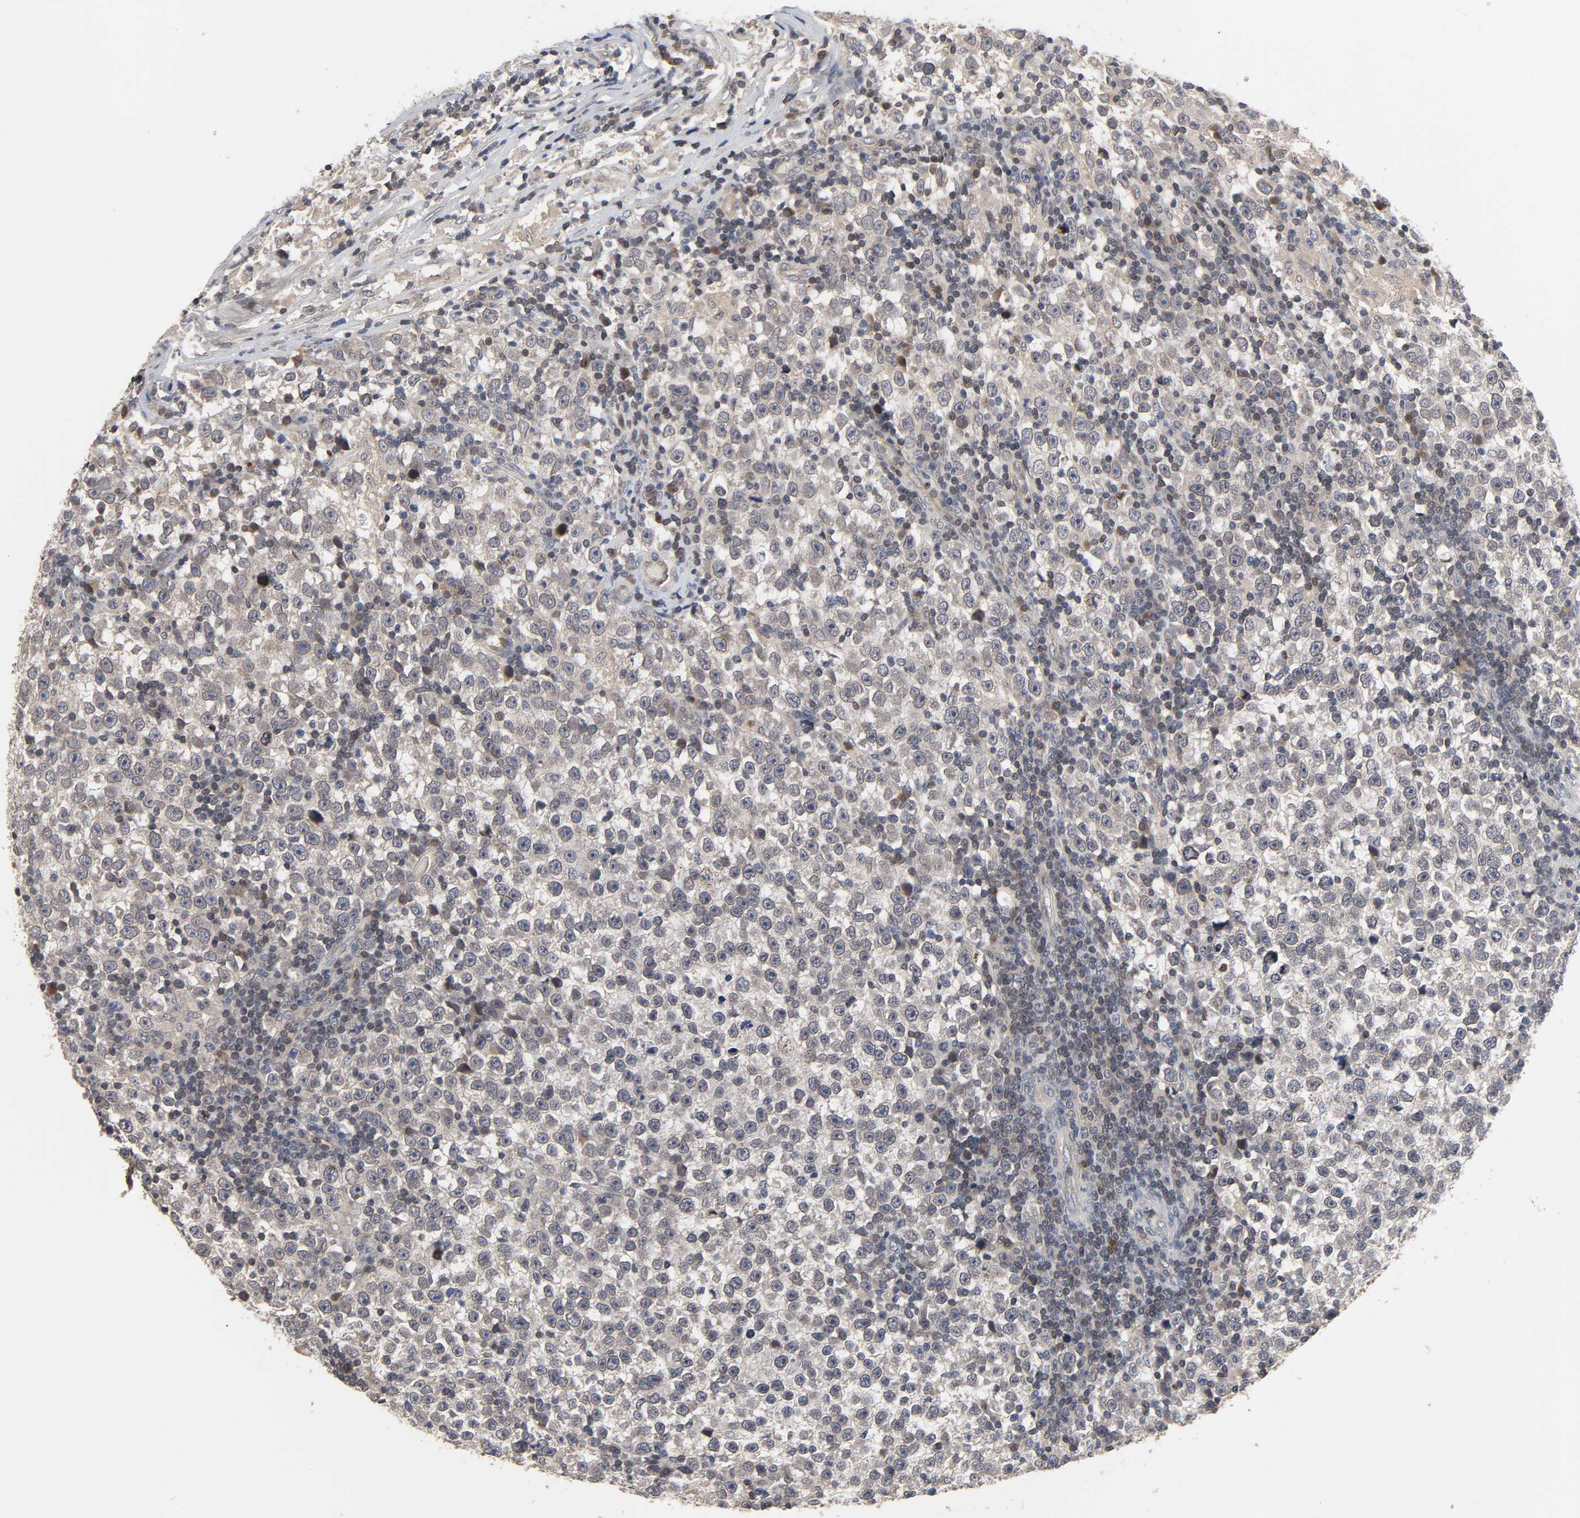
{"staining": {"intensity": "weak", "quantity": "25%-75%", "location": "cytoplasmic/membranous"}, "tissue": "testis cancer", "cell_type": "Tumor cells", "image_type": "cancer", "snomed": [{"axis": "morphology", "description": "Seminoma, NOS"}, {"axis": "topography", "description": "Testis"}], "caption": "Weak cytoplasmic/membranous expression for a protein is identified in about 25%-75% of tumor cells of testis seminoma using immunohistochemistry (IHC).", "gene": "CCDC175", "patient": {"sex": "male", "age": 43}}